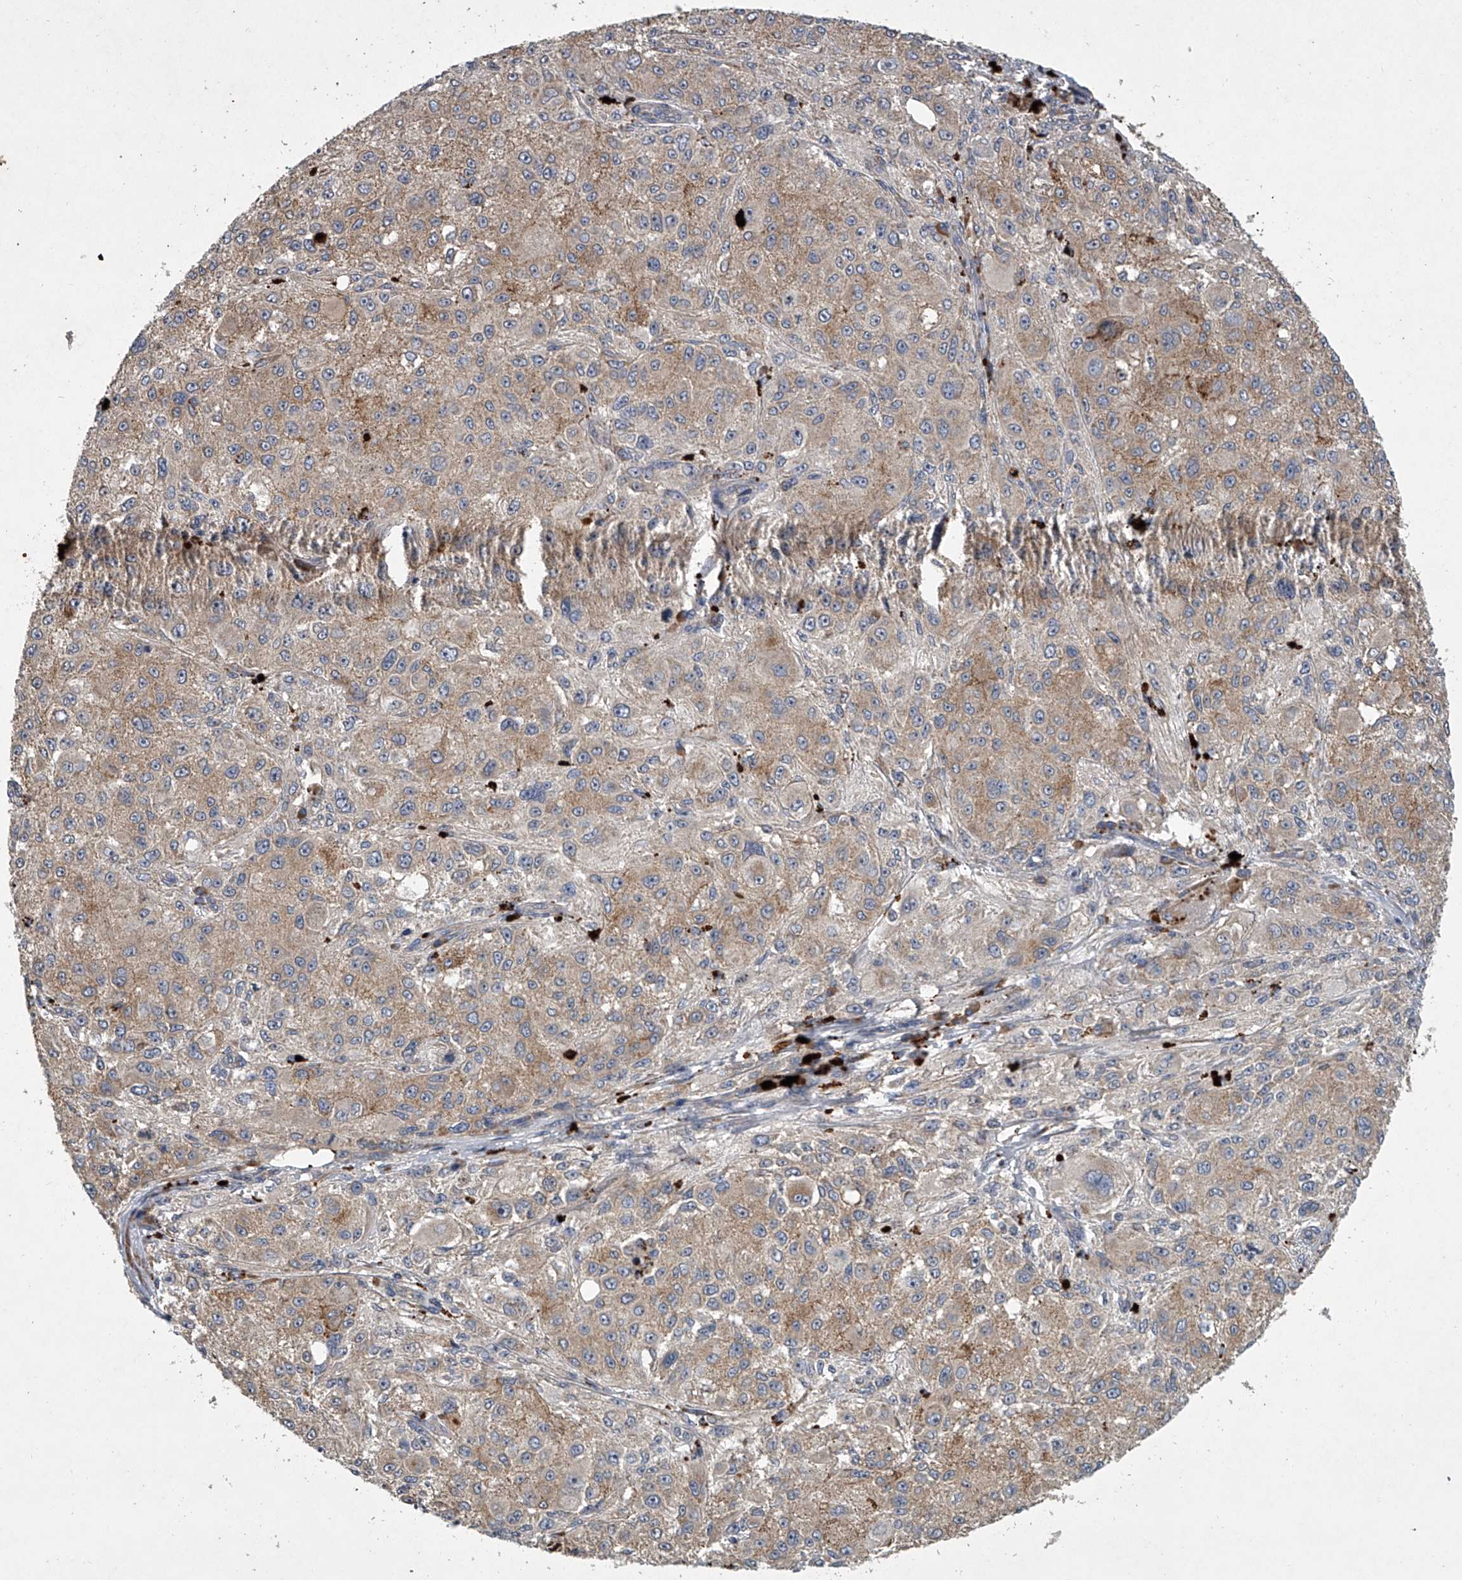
{"staining": {"intensity": "moderate", "quantity": ">75%", "location": "cytoplasmic/membranous"}, "tissue": "melanoma", "cell_type": "Tumor cells", "image_type": "cancer", "snomed": [{"axis": "morphology", "description": "Necrosis, NOS"}, {"axis": "morphology", "description": "Malignant melanoma, NOS"}, {"axis": "topography", "description": "Skin"}], "caption": "Melanoma stained with immunohistochemistry (IHC) shows moderate cytoplasmic/membranous positivity in about >75% of tumor cells. Immunohistochemistry (ihc) stains the protein in brown and the nuclei are stained blue.", "gene": "DOCK9", "patient": {"sex": "female", "age": 87}}